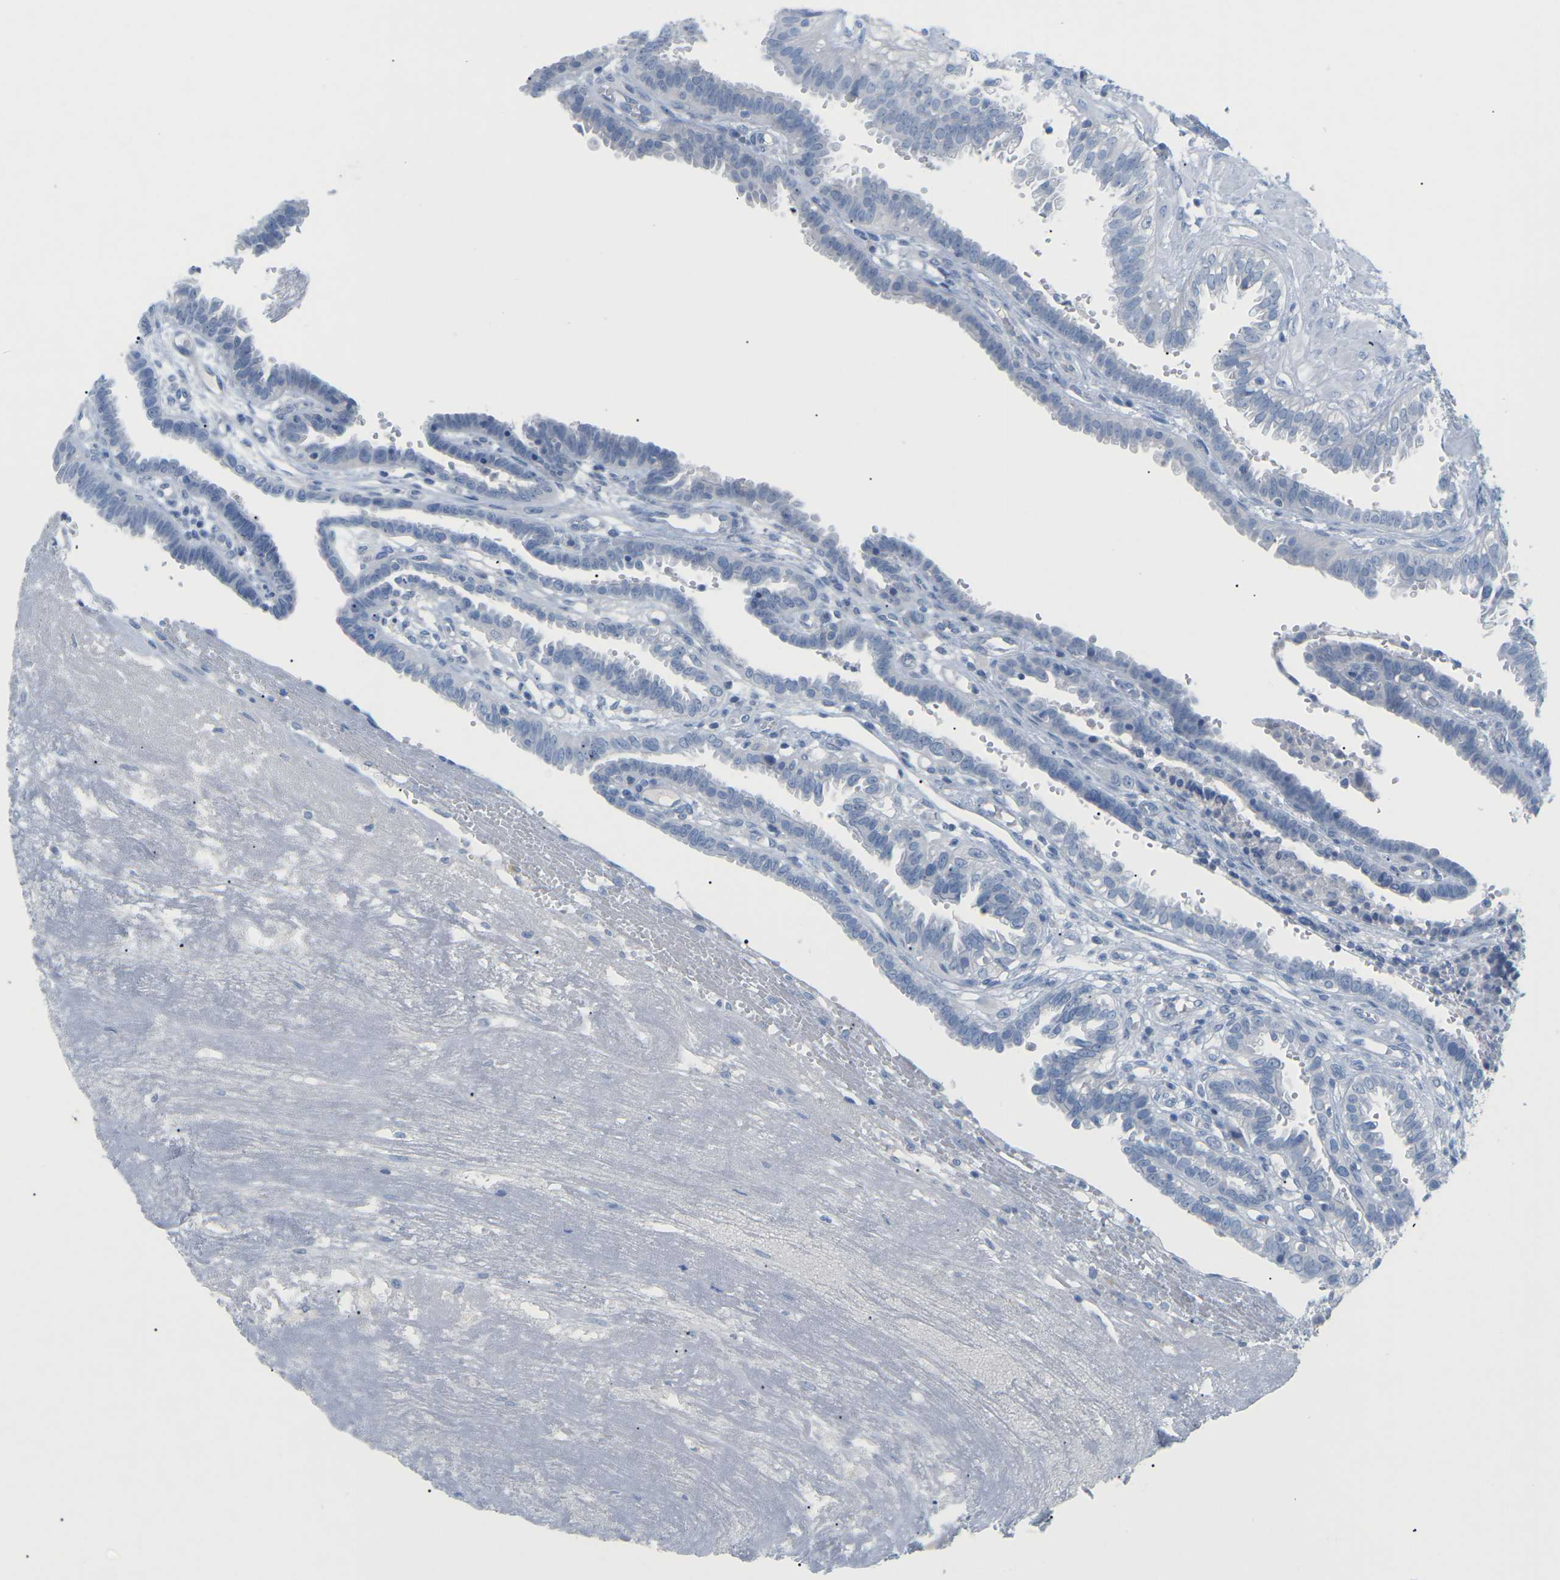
{"staining": {"intensity": "negative", "quantity": "none", "location": "none"}, "tissue": "fallopian tube", "cell_type": "Glandular cells", "image_type": "normal", "snomed": [{"axis": "morphology", "description": "Normal tissue, NOS"}, {"axis": "topography", "description": "Fallopian tube"}, {"axis": "topography", "description": "Placenta"}], "caption": "DAB (3,3'-diaminobenzidine) immunohistochemical staining of benign fallopian tube exhibits no significant expression in glandular cells. (IHC, brightfield microscopy, high magnification).", "gene": "HBG2", "patient": {"sex": "female", "age": 34}}